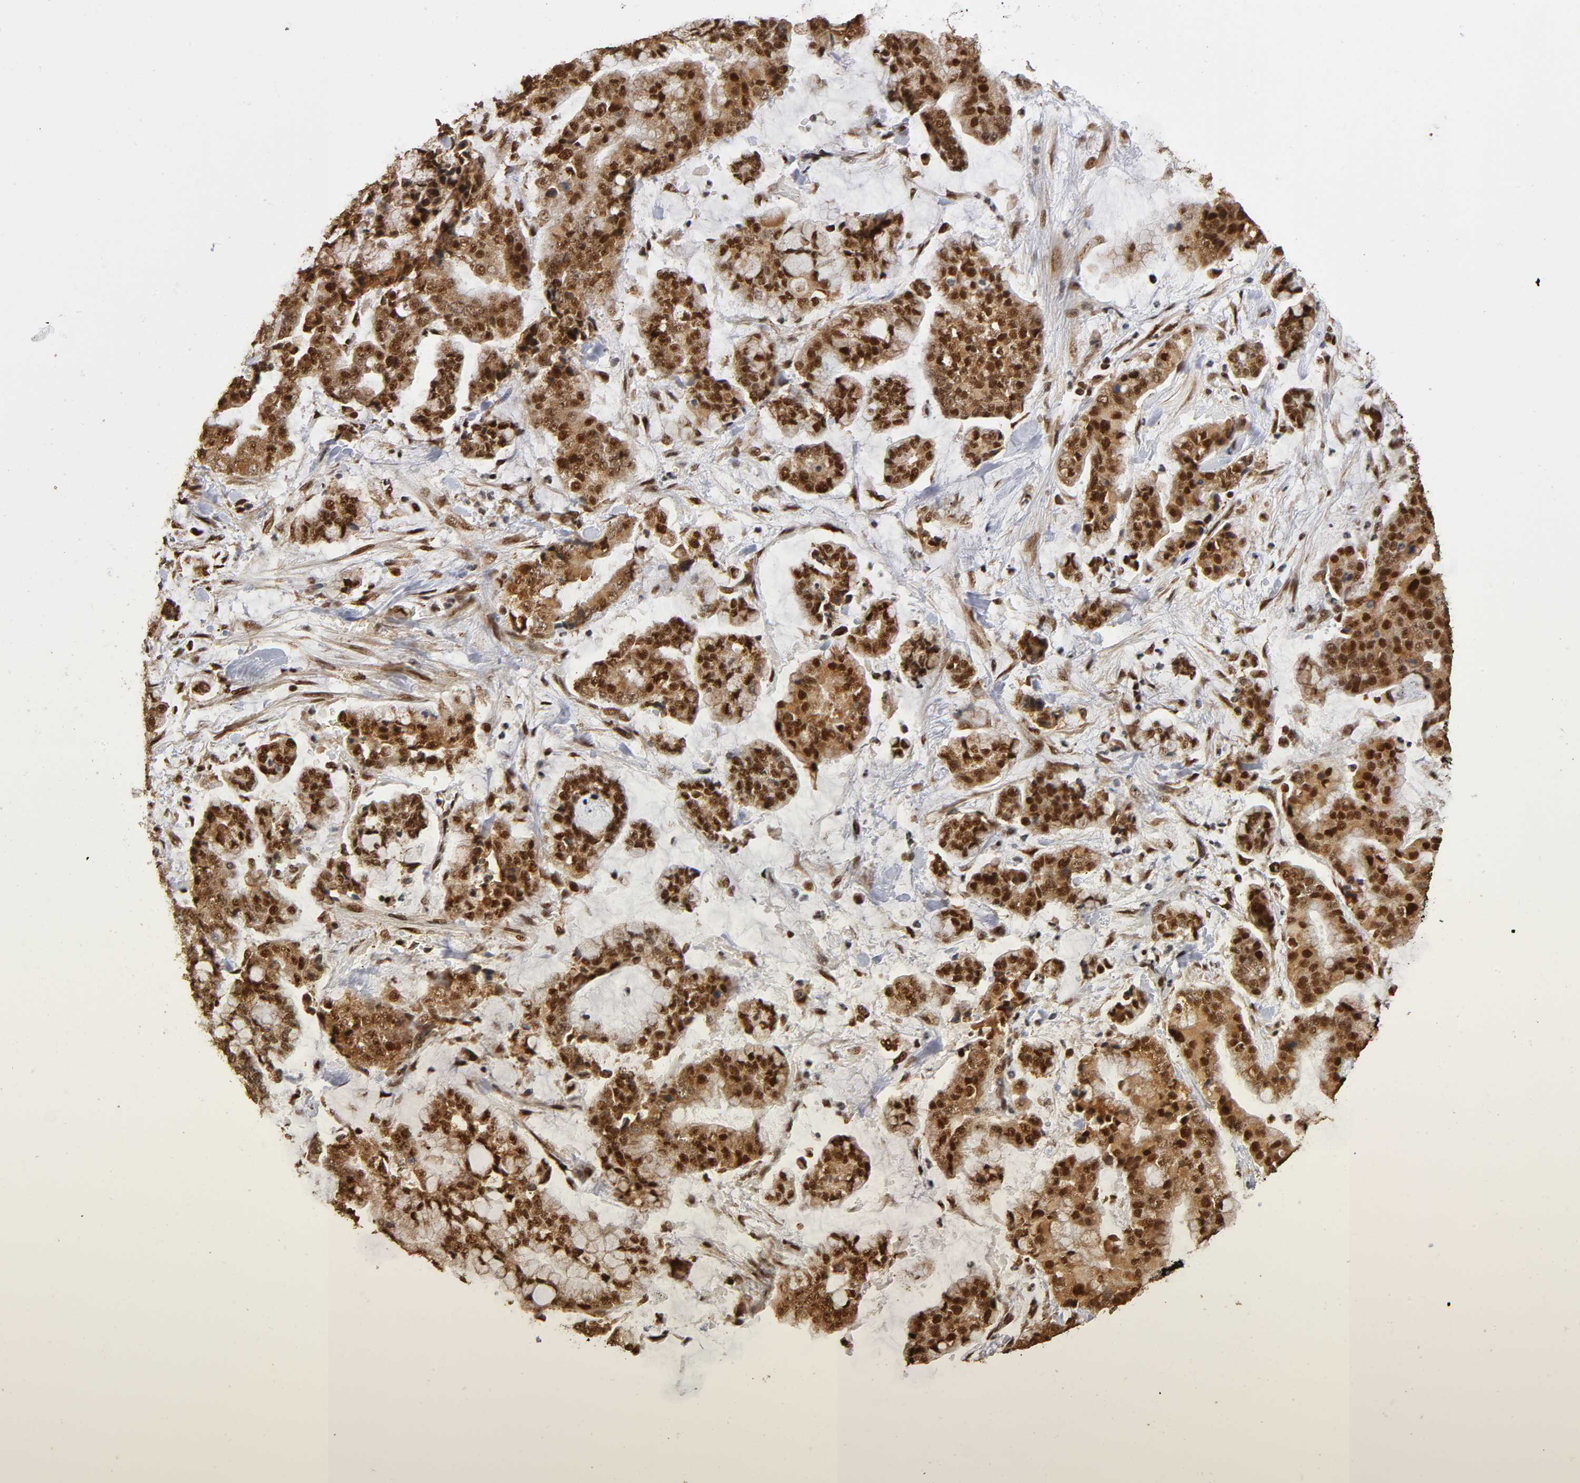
{"staining": {"intensity": "strong", "quantity": ">75%", "location": "cytoplasmic/membranous,nuclear"}, "tissue": "stomach cancer", "cell_type": "Tumor cells", "image_type": "cancer", "snomed": [{"axis": "morphology", "description": "Normal tissue, NOS"}, {"axis": "morphology", "description": "Adenocarcinoma, NOS"}, {"axis": "topography", "description": "Stomach, upper"}, {"axis": "topography", "description": "Stomach"}], "caption": "A histopathology image showing strong cytoplasmic/membranous and nuclear staining in about >75% of tumor cells in stomach adenocarcinoma, as visualized by brown immunohistochemical staining.", "gene": "RNF122", "patient": {"sex": "male", "age": 76}}